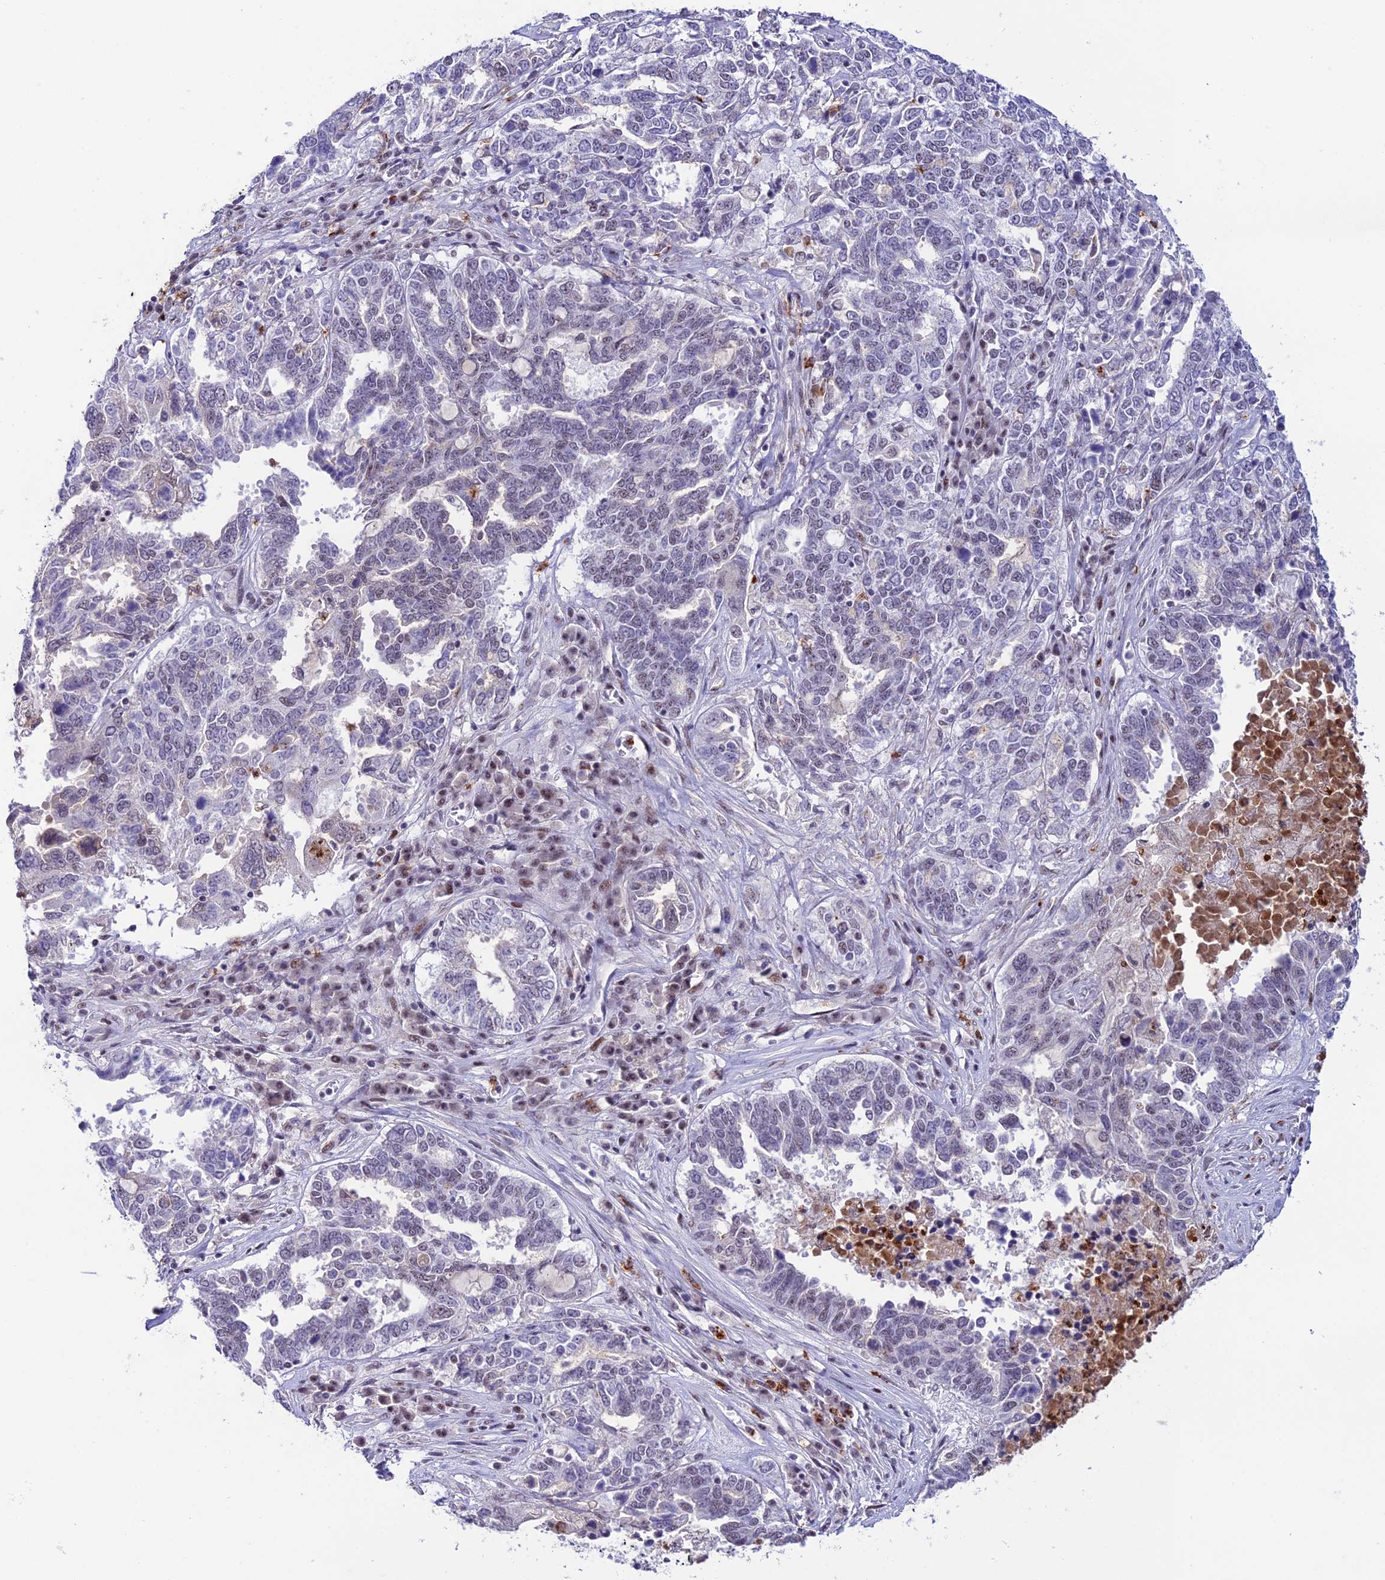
{"staining": {"intensity": "weak", "quantity": "<25%", "location": "nuclear"}, "tissue": "ovarian cancer", "cell_type": "Tumor cells", "image_type": "cancer", "snomed": [{"axis": "morphology", "description": "Carcinoma, endometroid"}, {"axis": "topography", "description": "Ovary"}], "caption": "Image shows no significant protein positivity in tumor cells of endometroid carcinoma (ovarian).", "gene": "MFSD2B", "patient": {"sex": "female", "age": 62}}